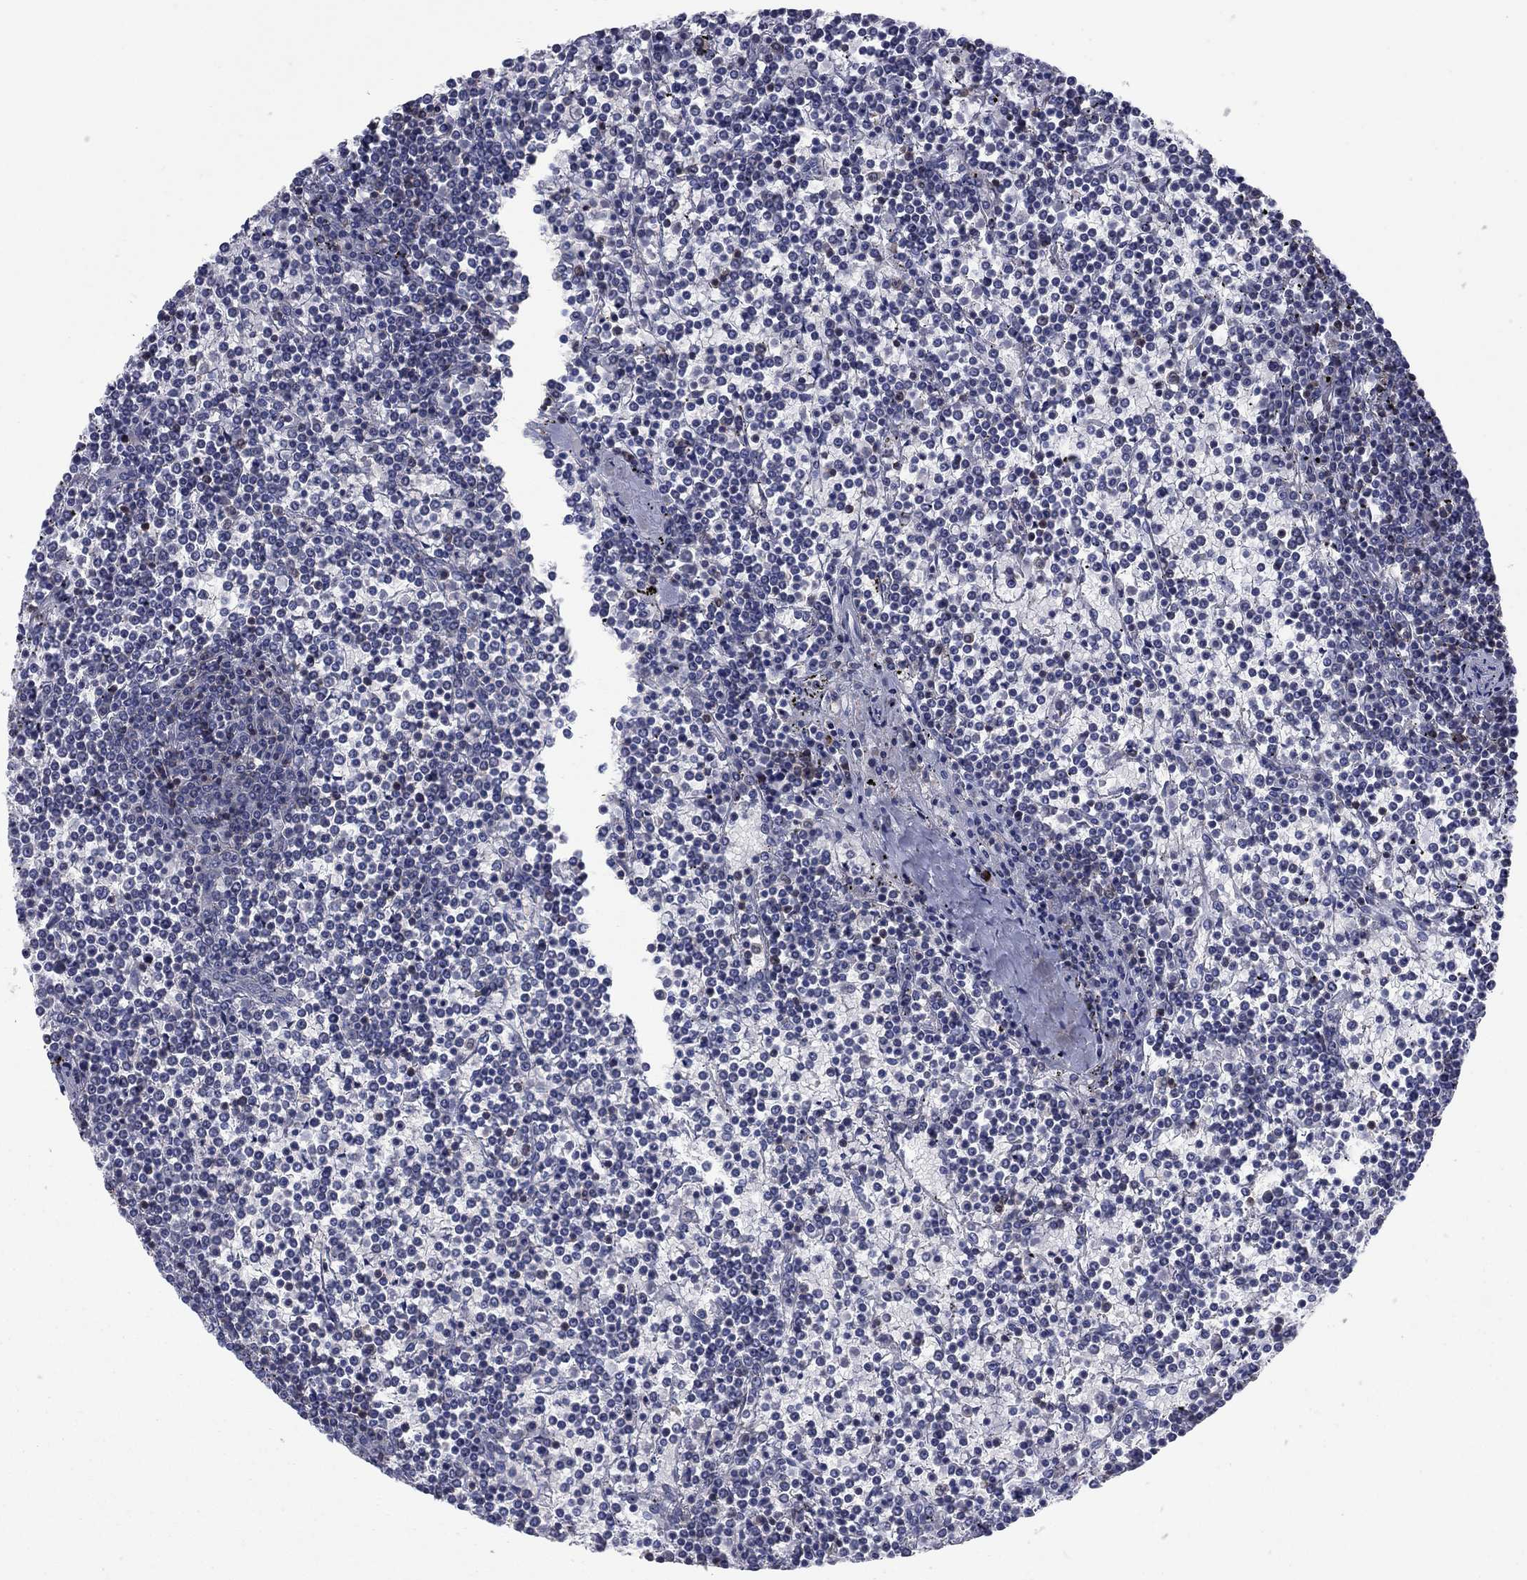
{"staining": {"intensity": "negative", "quantity": "none", "location": "none"}, "tissue": "lymphoma", "cell_type": "Tumor cells", "image_type": "cancer", "snomed": [{"axis": "morphology", "description": "Malignant lymphoma, non-Hodgkin's type, Low grade"}, {"axis": "topography", "description": "Spleen"}], "caption": "The photomicrograph exhibits no significant expression in tumor cells of low-grade malignant lymphoma, non-Hodgkin's type.", "gene": "PVR", "patient": {"sex": "female", "age": 19}}